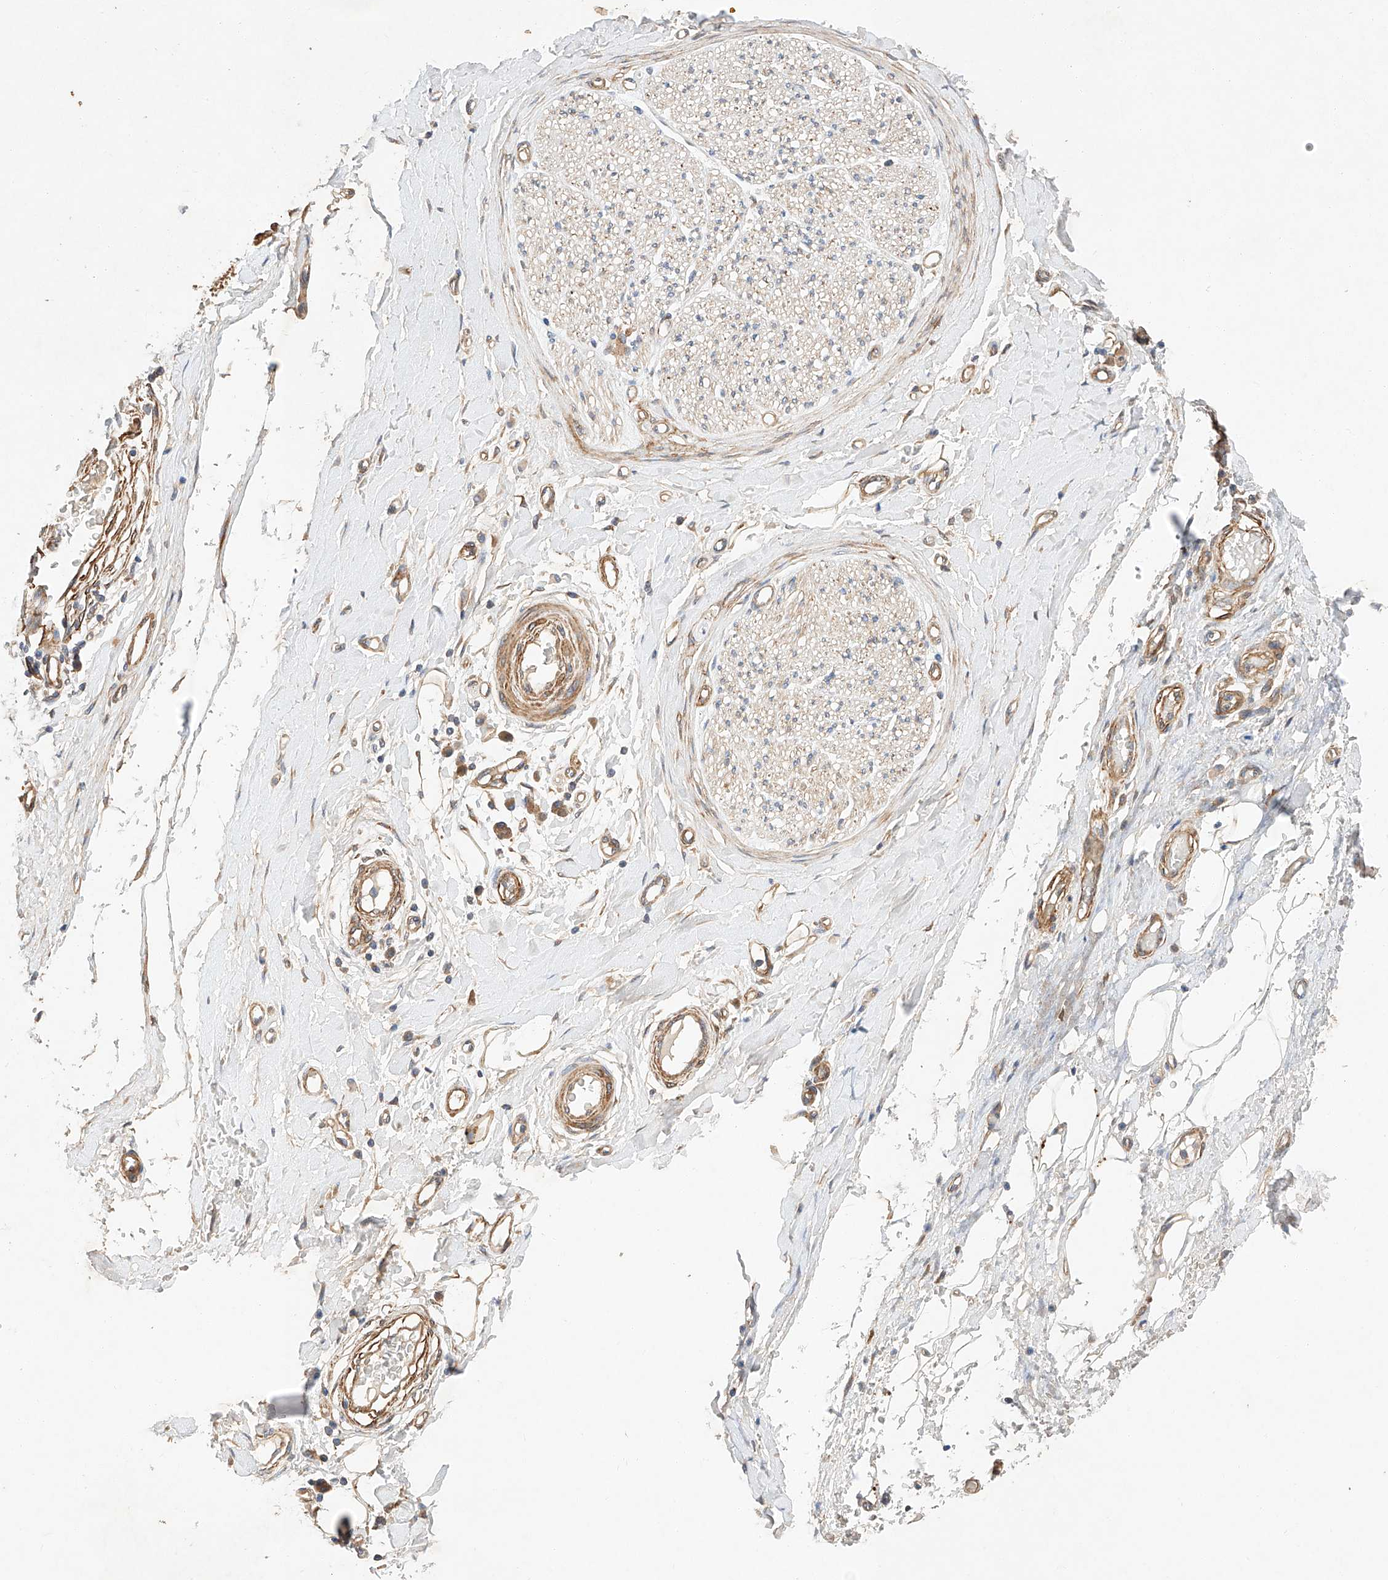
{"staining": {"intensity": "weak", "quantity": "25%-75%", "location": "cytoplasmic/membranous"}, "tissue": "adipose tissue", "cell_type": "Adipocytes", "image_type": "normal", "snomed": [{"axis": "morphology", "description": "Normal tissue, NOS"}, {"axis": "morphology", "description": "Adenocarcinoma, NOS"}, {"axis": "topography", "description": "Esophagus"}, {"axis": "topography", "description": "Stomach, upper"}, {"axis": "topography", "description": "Peripheral nerve tissue"}], "caption": "Adipocytes demonstrate weak cytoplasmic/membranous expression in approximately 25%-75% of cells in unremarkable adipose tissue.", "gene": "RAB23", "patient": {"sex": "male", "age": 62}}